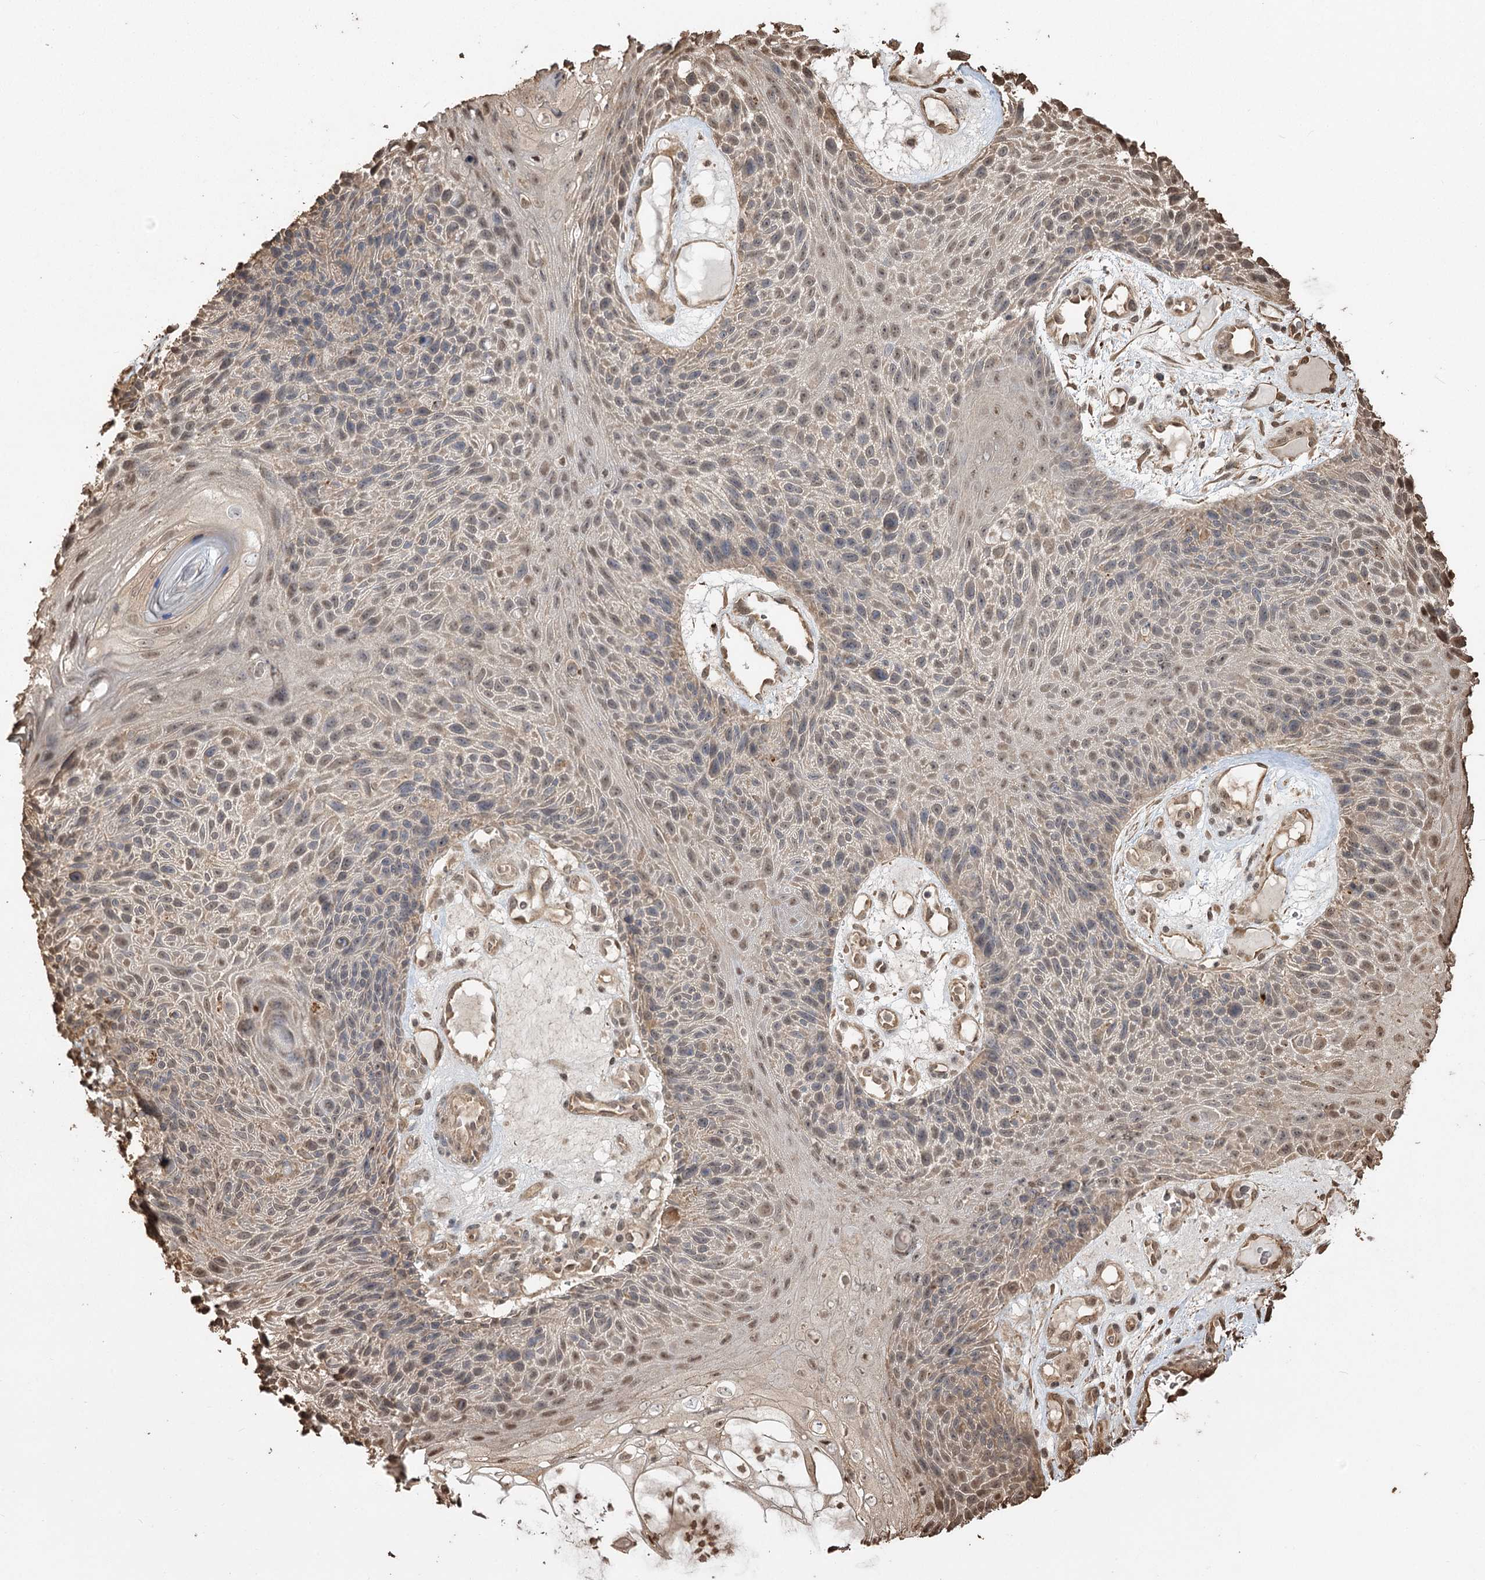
{"staining": {"intensity": "weak", "quantity": "25%-75%", "location": "cytoplasmic/membranous,nuclear"}, "tissue": "skin cancer", "cell_type": "Tumor cells", "image_type": "cancer", "snomed": [{"axis": "morphology", "description": "Squamous cell carcinoma, NOS"}, {"axis": "topography", "description": "Skin"}], "caption": "Tumor cells demonstrate low levels of weak cytoplasmic/membranous and nuclear staining in about 25%-75% of cells in skin cancer (squamous cell carcinoma).", "gene": "PLCH1", "patient": {"sex": "female", "age": 88}}